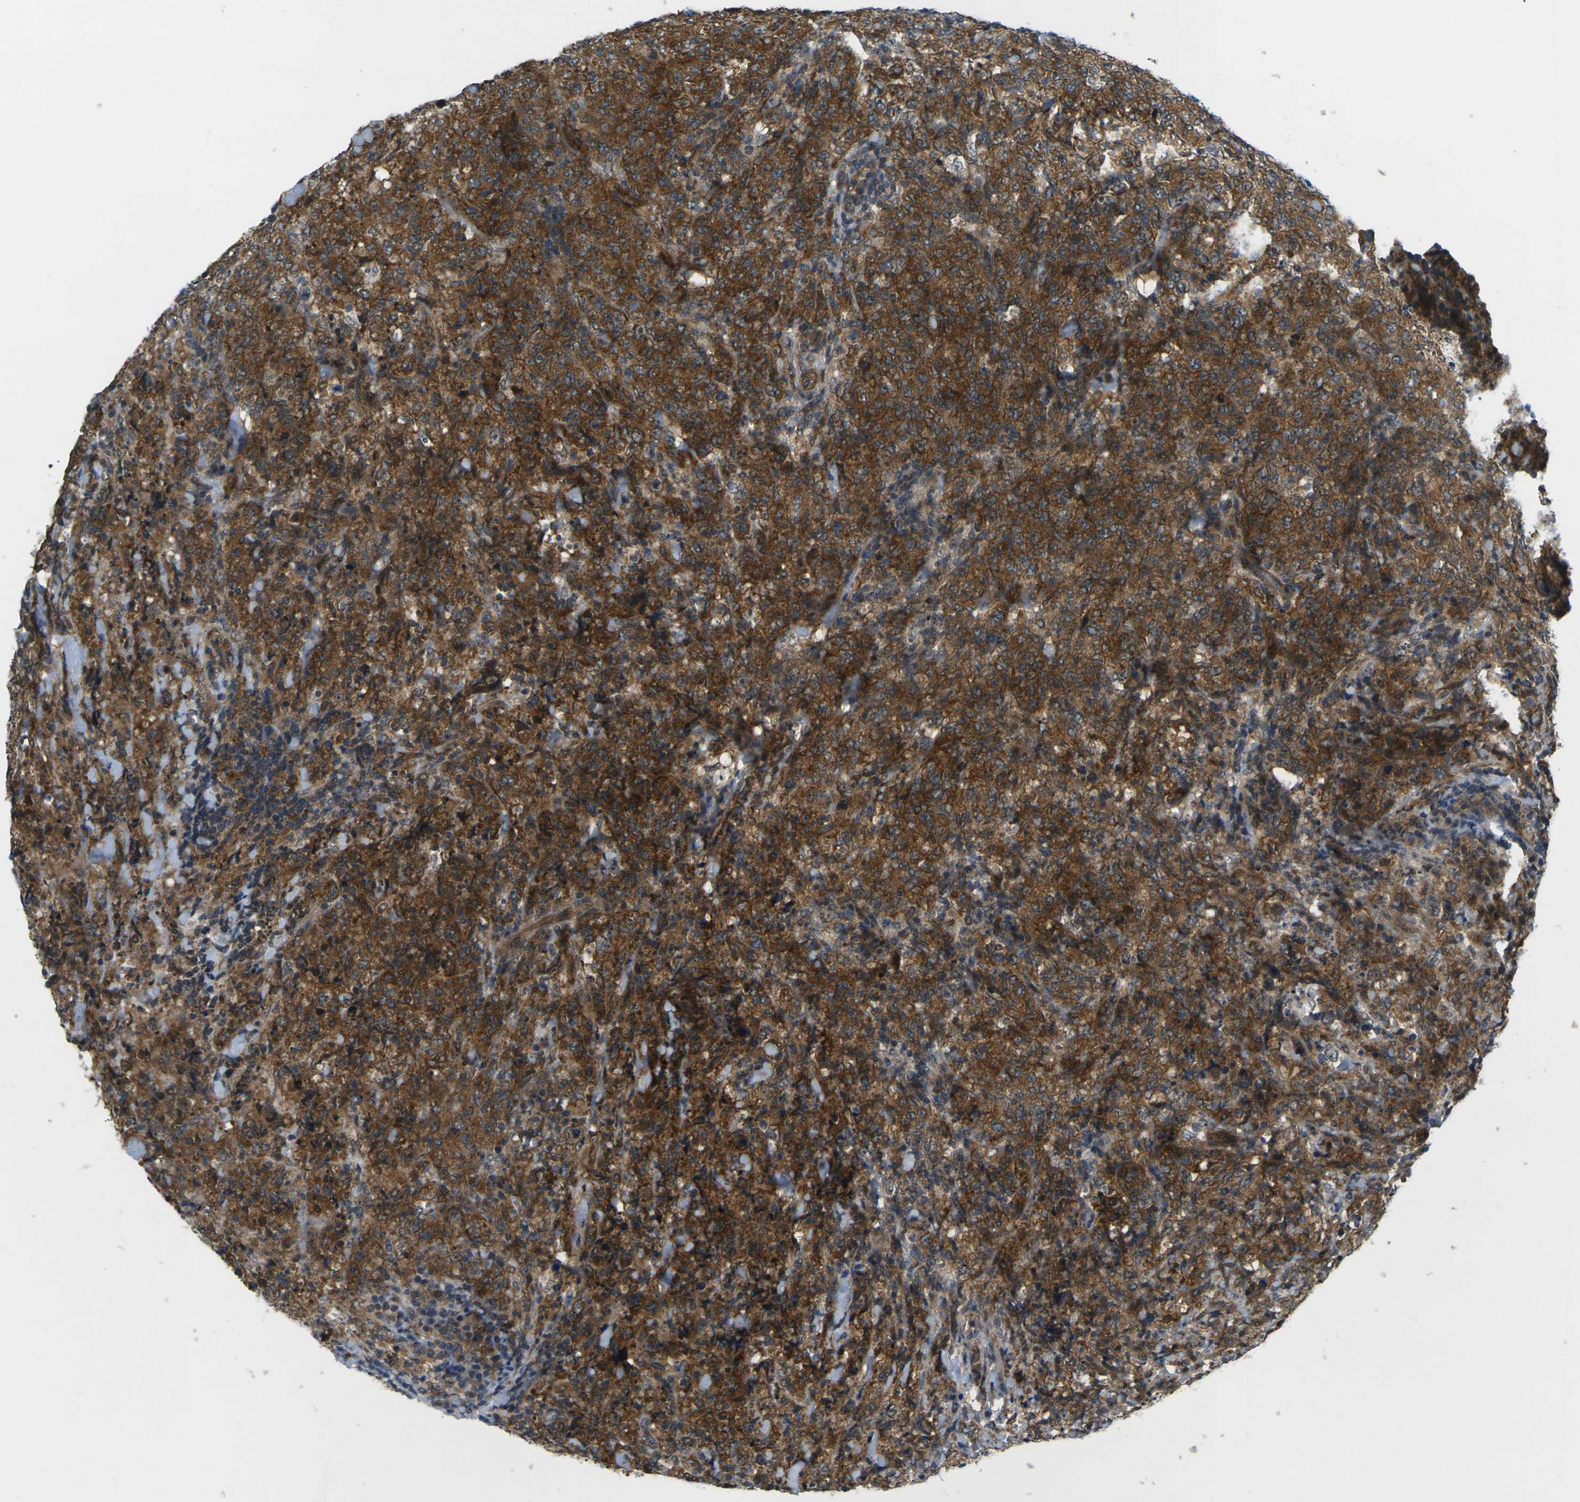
{"staining": {"intensity": "strong", "quantity": ">75%", "location": "cytoplasmic/membranous"}, "tissue": "lymphoma", "cell_type": "Tumor cells", "image_type": "cancer", "snomed": [{"axis": "morphology", "description": "Malignant lymphoma, non-Hodgkin's type, High grade"}, {"axis": "topography", "description": "Tonsil"}], "caption": "Immunohistochemistry (IHC) histopathology image of neoplastic tissue: human high-grade malignant lymphoma, non-Hodgkin's type stained using IHC displays high levels of strong protein expression localized specifically in the cytoplasmic/membranous of tumor cells, appearing as a cytoplasmic/membranous brown color.", "gene": "KCTD10", "patient": {"sex": "female", "age": 36}}